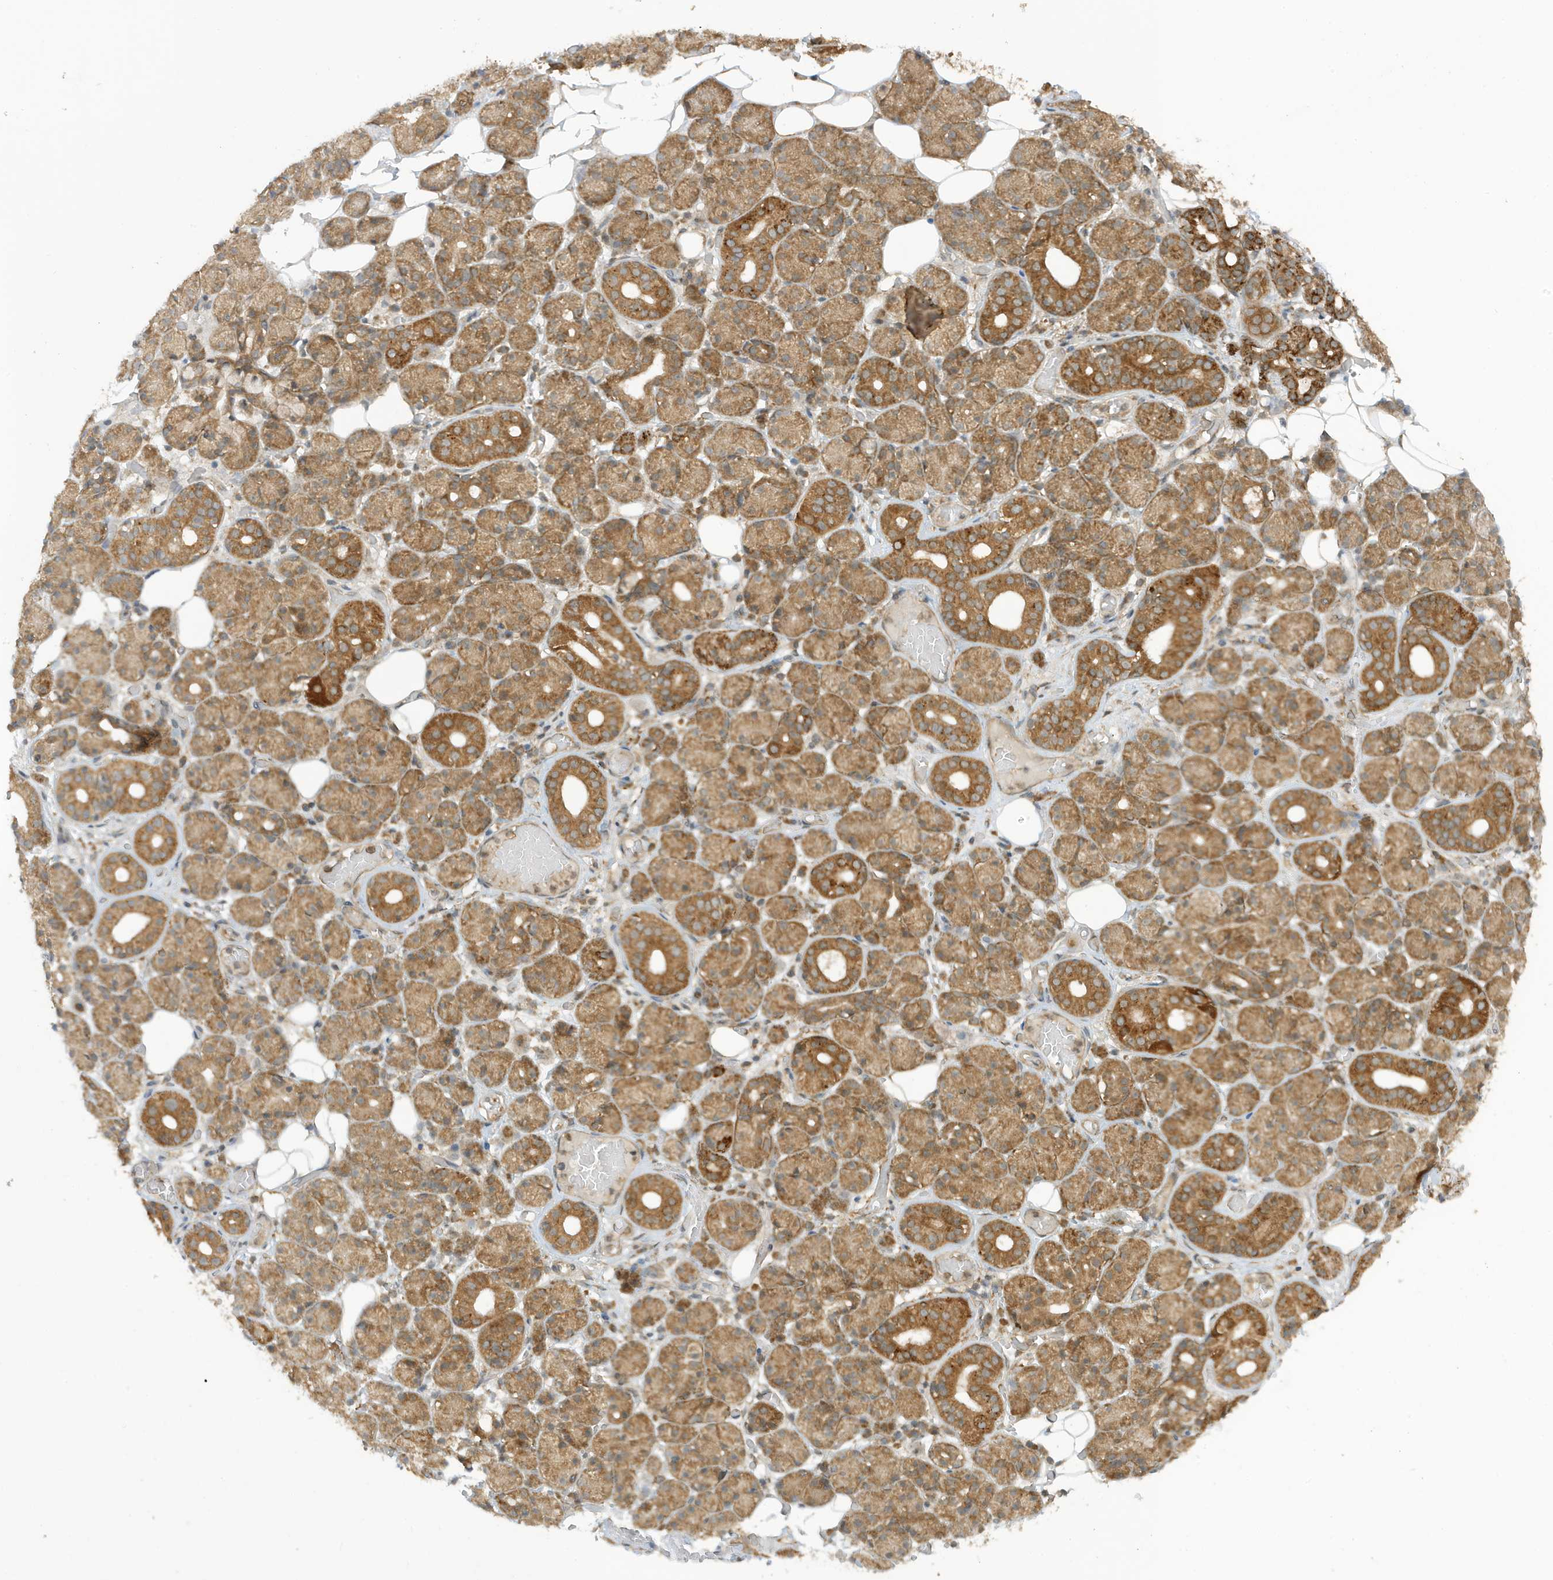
{"staining": {"intensity": "moderate", "quantity": "25%-75%", "location": "cytoplasmic/membranous"}, "tissue": "salivary gland", "cell_type": "Glandular cells", "image_type": "normal", "snomed": [{"axis": "morphology", "description": "Normal tissue, NOS"}, {"axis": "topography", "description": "Salivary gland"}], "caption": "Brown immunohistochemical staining in unremarkable salivary gland exhibits moderate cytoplasmic/membranous staining in about 25%-75% of glandular cells. Nuclei are stained in blue.", "gene": "DHX36", "patient": {"sex": "male", "age": 63}}